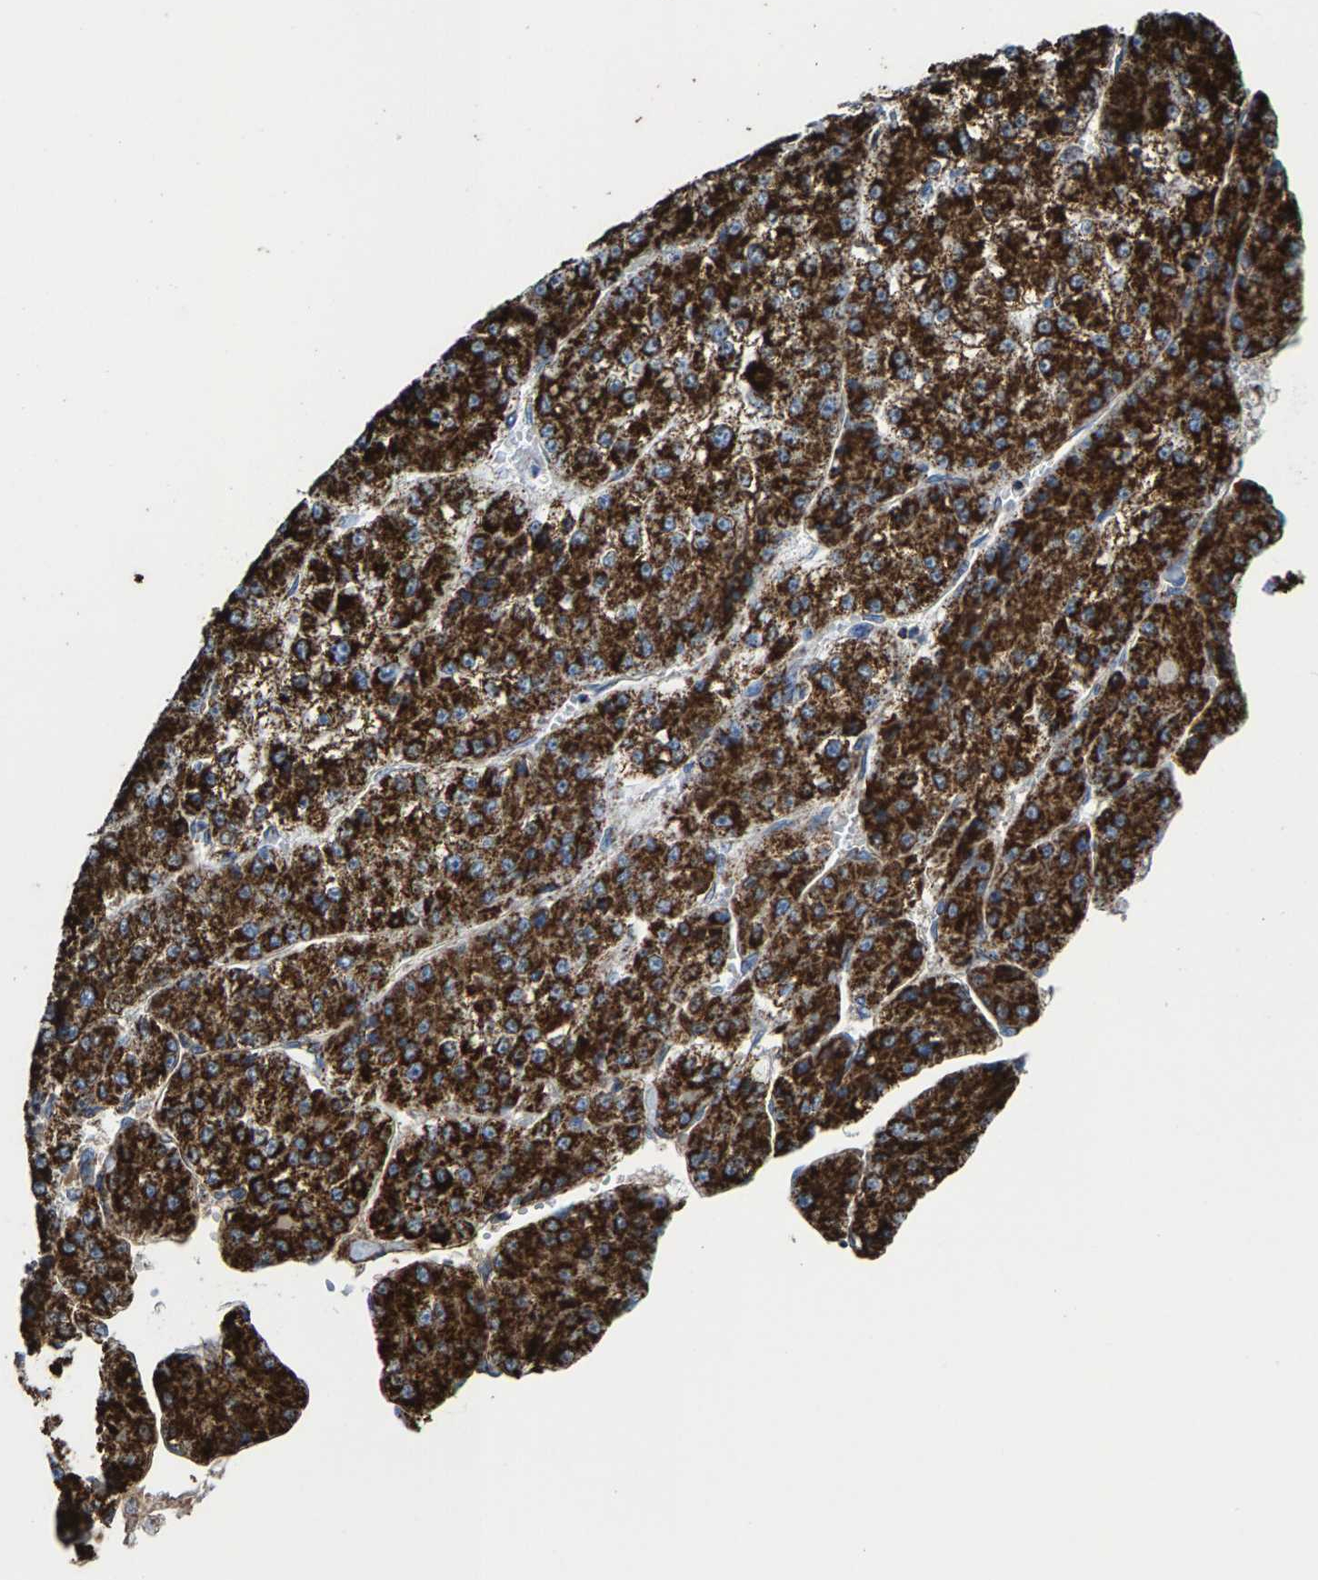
{"staining": {"intensity": "strong", "quantity": ">75%", "location": "cytoplasmic/membranous"}, "tissue": "liver cancer", "cell_type": "Tumor cells", "image_type": "cancer", "snomed": [{"axis": "morphology", "description": "Carcinoma, Hepatocellular, NOS"}, {"axis": "topography", "description": "Liver"}], "caption": "Approximately >75% of tumor cells in liver hepatocellular carcinoma exhibit strong cytoplasmic/membranous protein staining as visualized by brown immunohistochemical staining.", "gene": "ECHS1", "patient": {"sex": "female", "age": 73}}